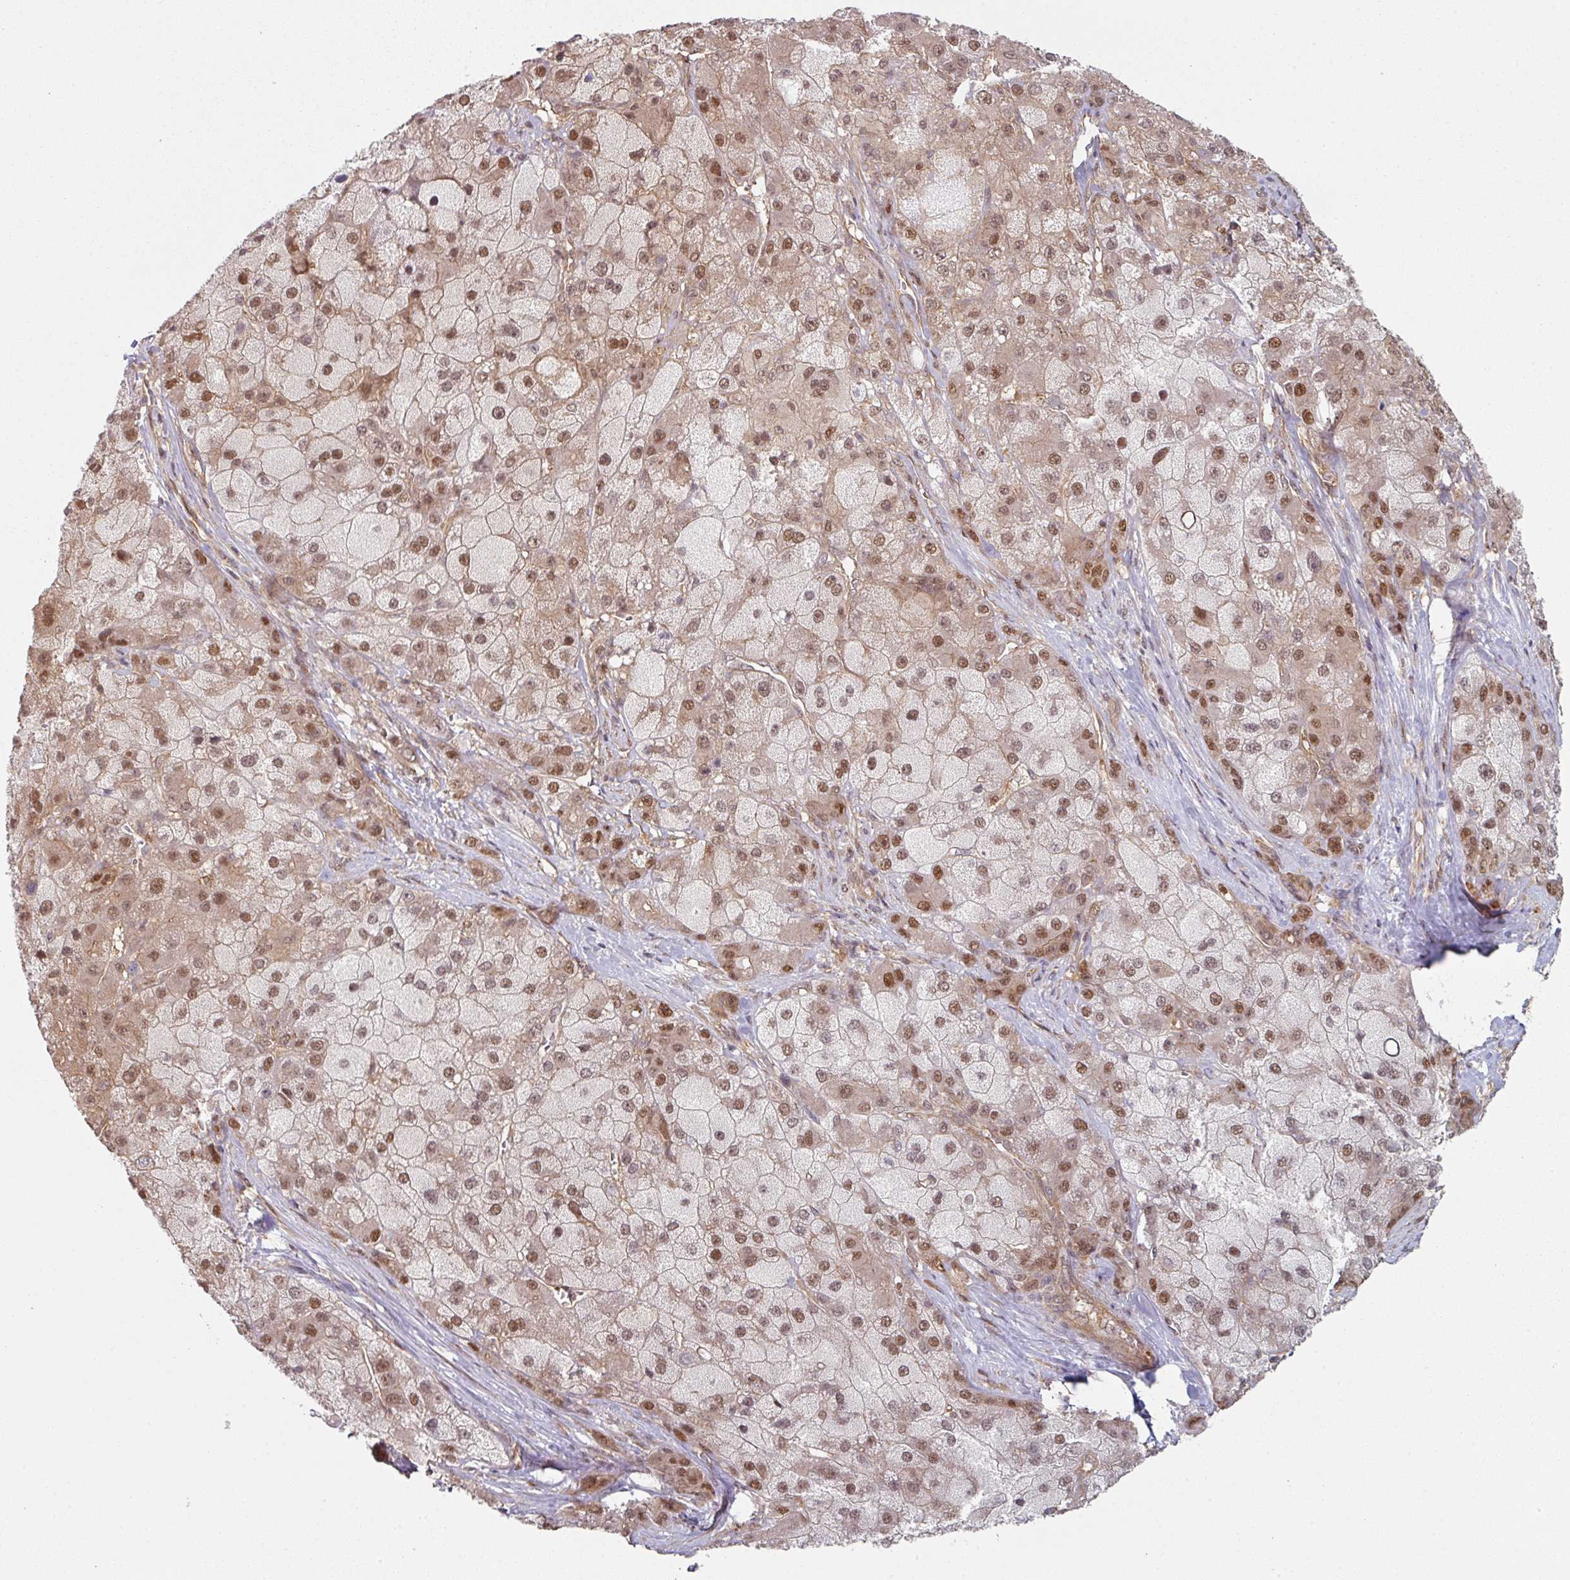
{"staining": {"intensity": "moderate", "quantity": ">75%", "location": "nuclear"}, "tissue": "liver cancer", "cell_type": "Tumor cells", "image_type": "cancer", "snomed": [{"axis": "morphology", "description": "Carcinoma, Hepatocellular, NOS"}, {"axis": "topography", "description": "Liver"}], "caption": "Tumor cells show medium levels of moderate nuclear staining in about >75% of cells in liver cancer. The staining was performed using DAB (3,3'-diaminobenzidine), with brown indicating positive protein expression. Nuclei are stained blue with hematoxylin.", "gene": "PSME3IP1", "patient": {"sex": "male", "age": 67}}